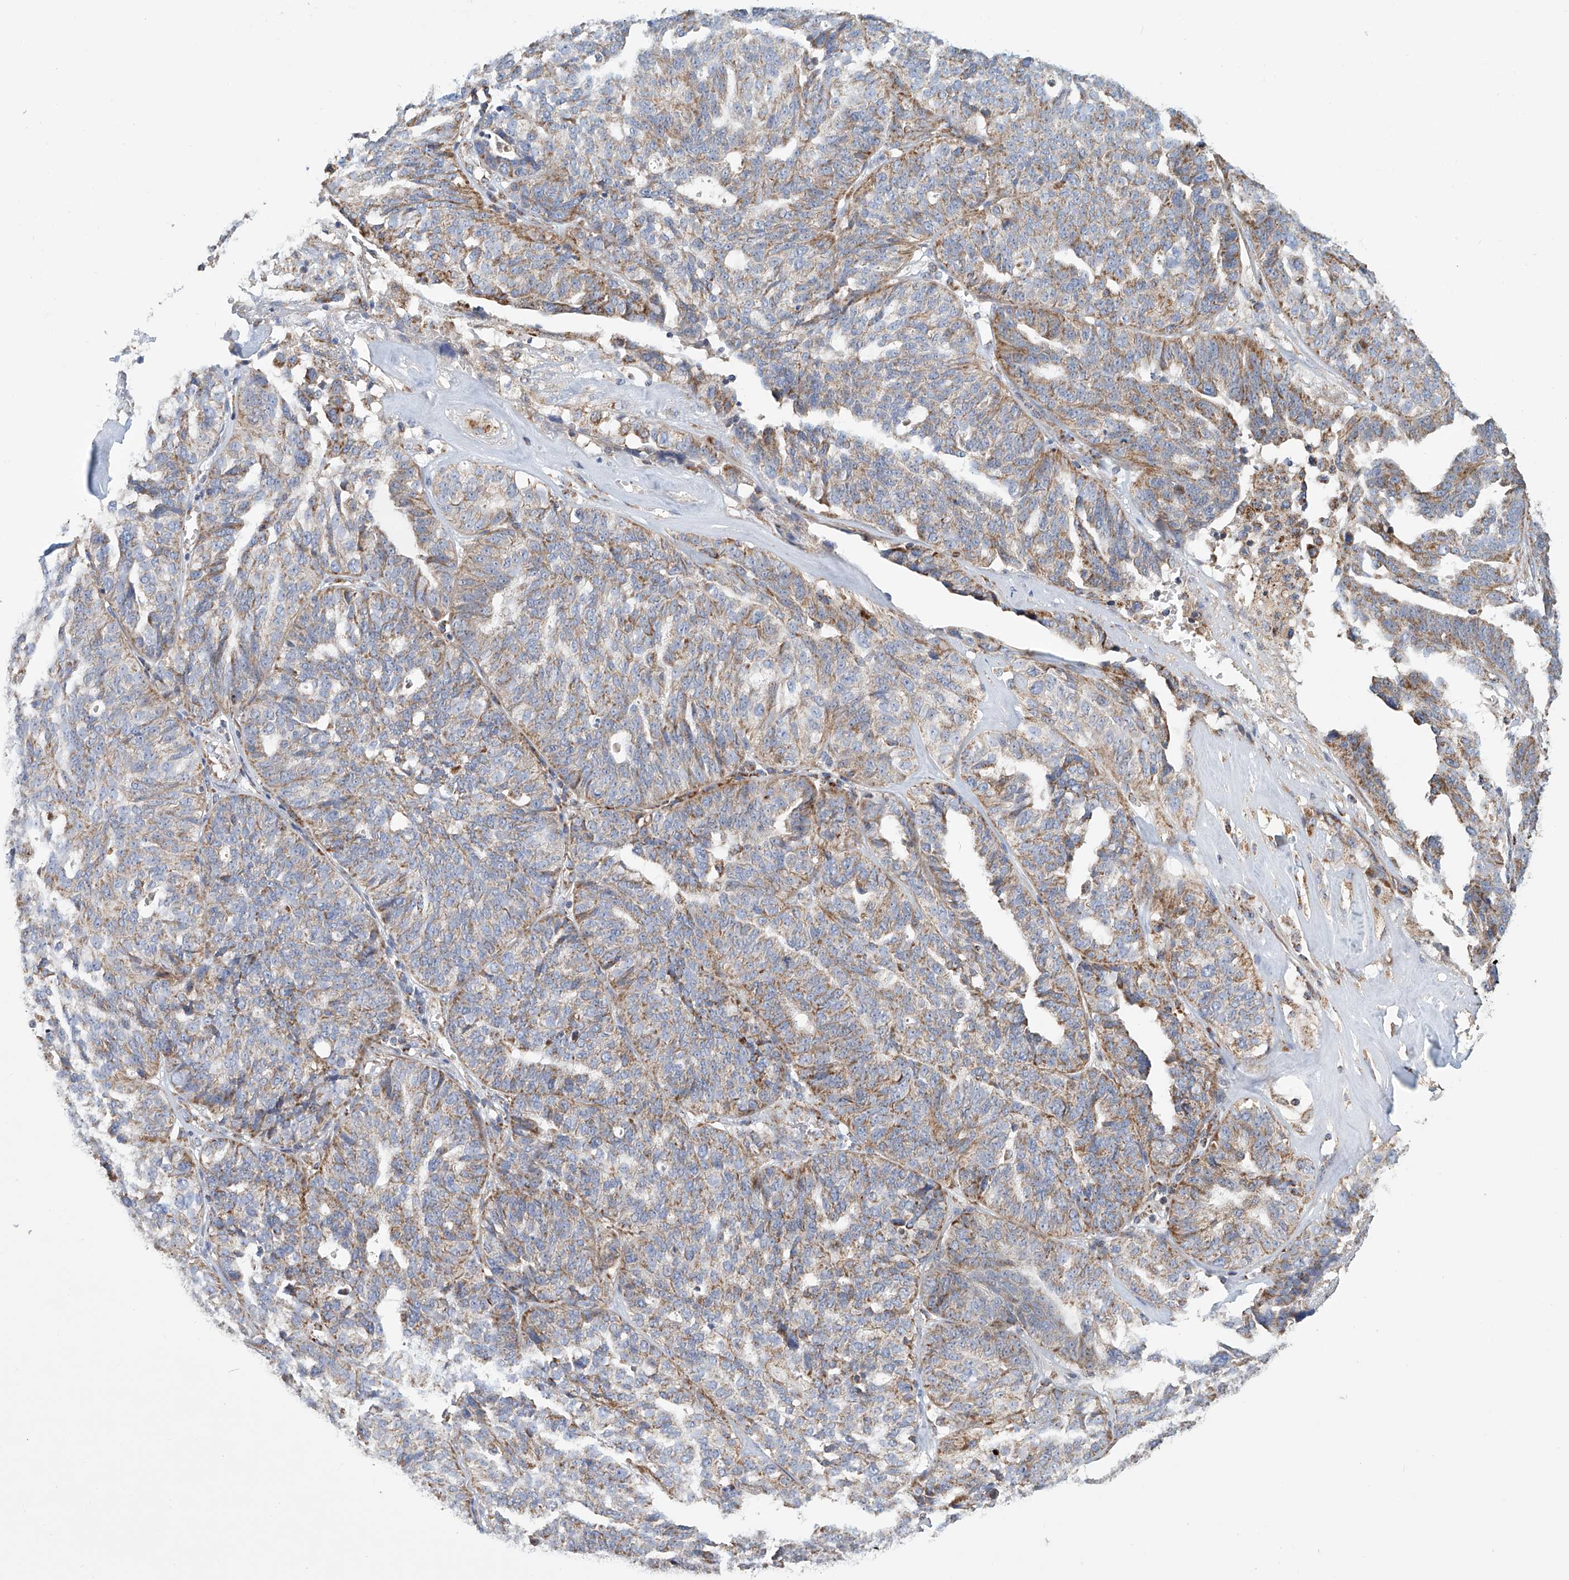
{"staining": {"intensity": "moderate", "quantity": "25%-75%", "location": "cytoplasmic/membranous"}, "tissue": "ovarian cancer", "cell_type": "Tumor cells", "image_type": "cancer", "snomed": [{"axis": "morphology", "description": "Cystadenocarcinoma, serous, NOS"}, {"axis": "topography", "description": "Ovary"}], "caption": "Immunohistochemical staining of serous cystadenocarcinoma (ovarian) exhibits medium levels of moderate cytoplasmic/membranous protein staining in approximately 25%-75% of tumor cells.", "gene": "MCL1", "patient": {"sex": "female", "age": 59}}